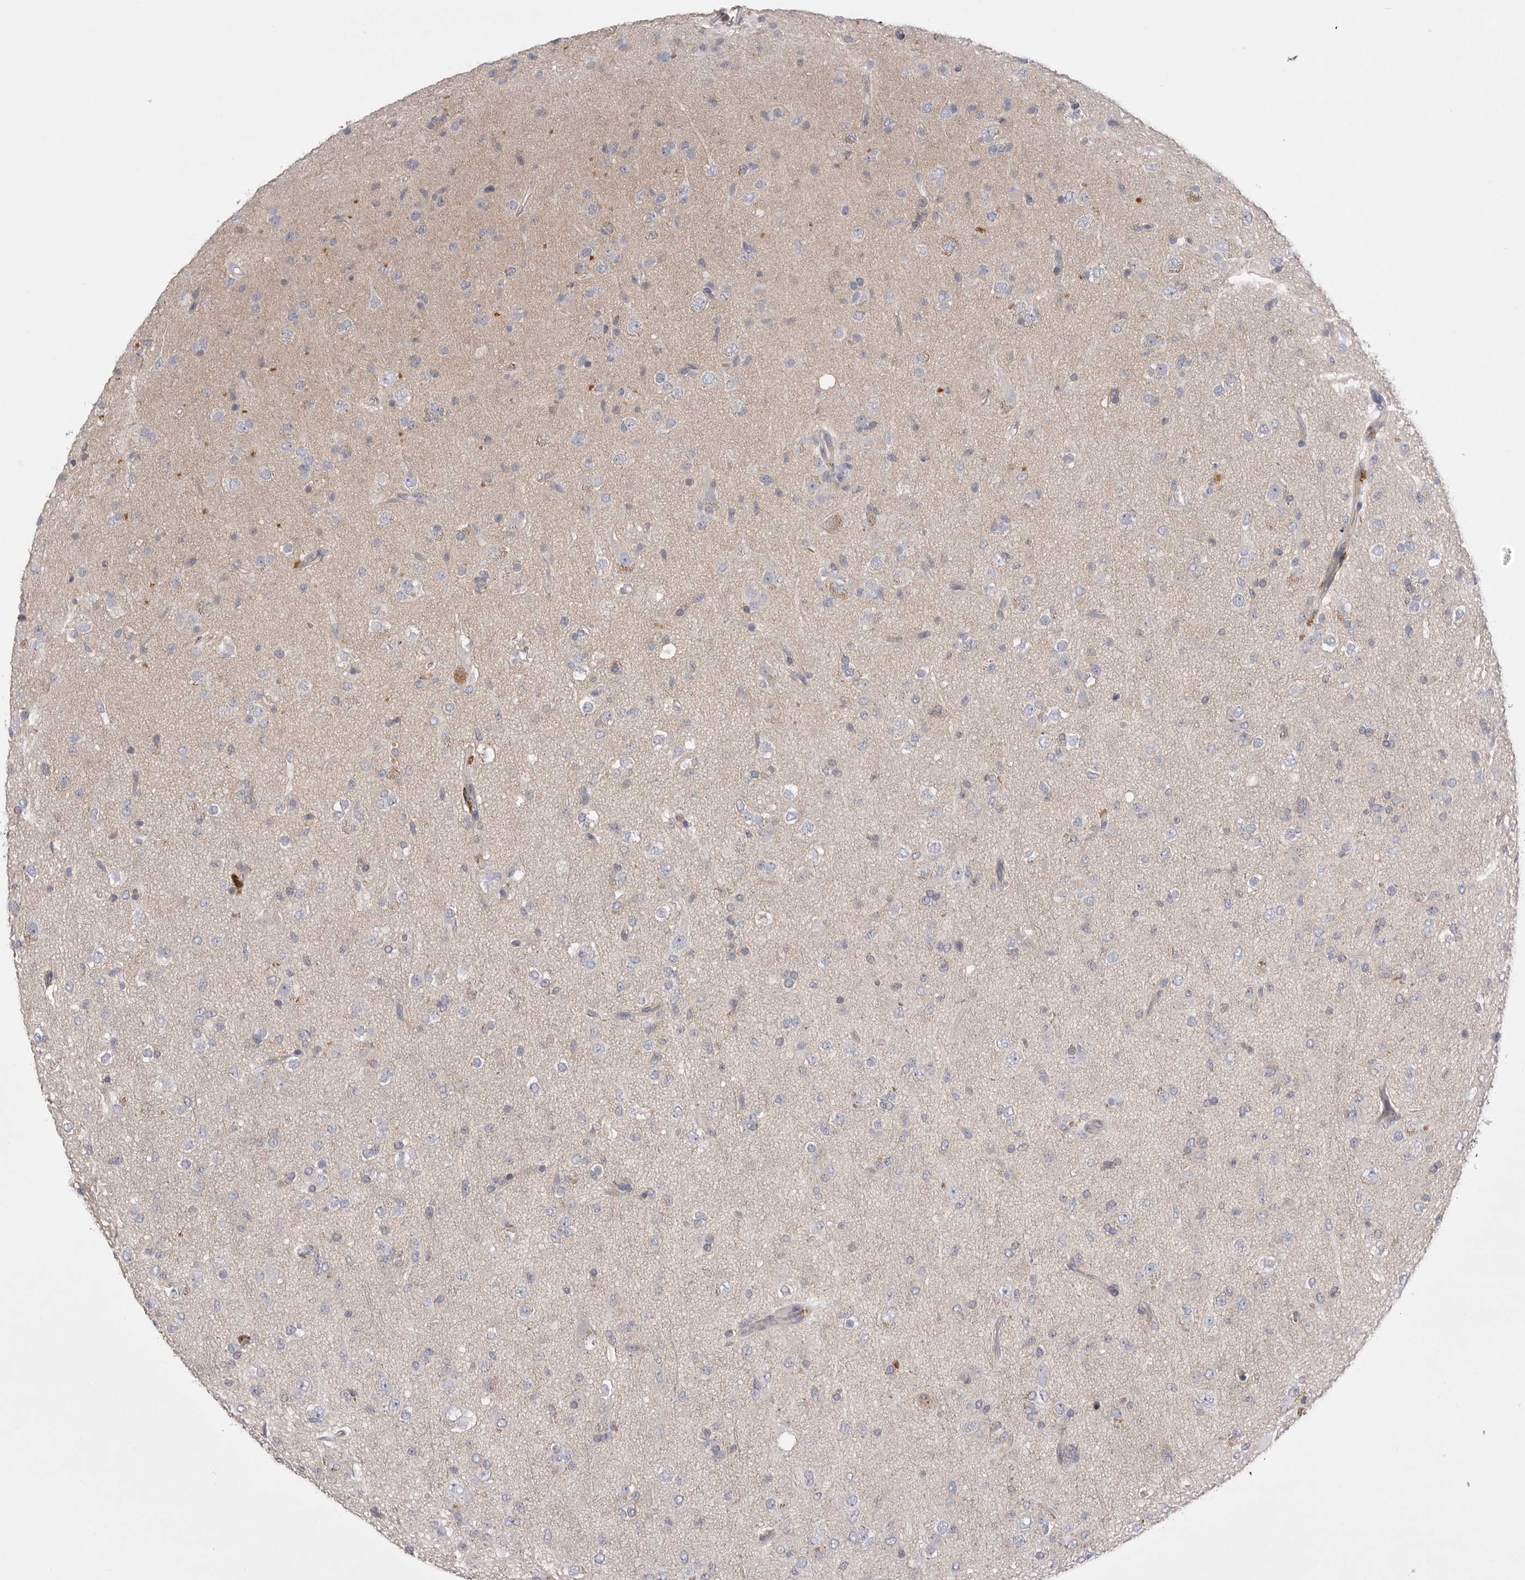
{"staining": {"intensity": "negative", "quantity": "none", "location": "none"}, "tissue": "glioma", "cell_type": "Tumor cells", "image_type": "cancer", "snomed": [{"axis": "morphology", "description": "Glioma, malignant, Low grade"}, {"axis": "topography", "description": "Brain"}], "caption": "DAB (3,3'-diaminobenzidine) immunohistochemical staining of glioma shows no significant positivity in tumor cells.", "gene": "VAC14", "patient": {"sex": "male", "age": 65}}